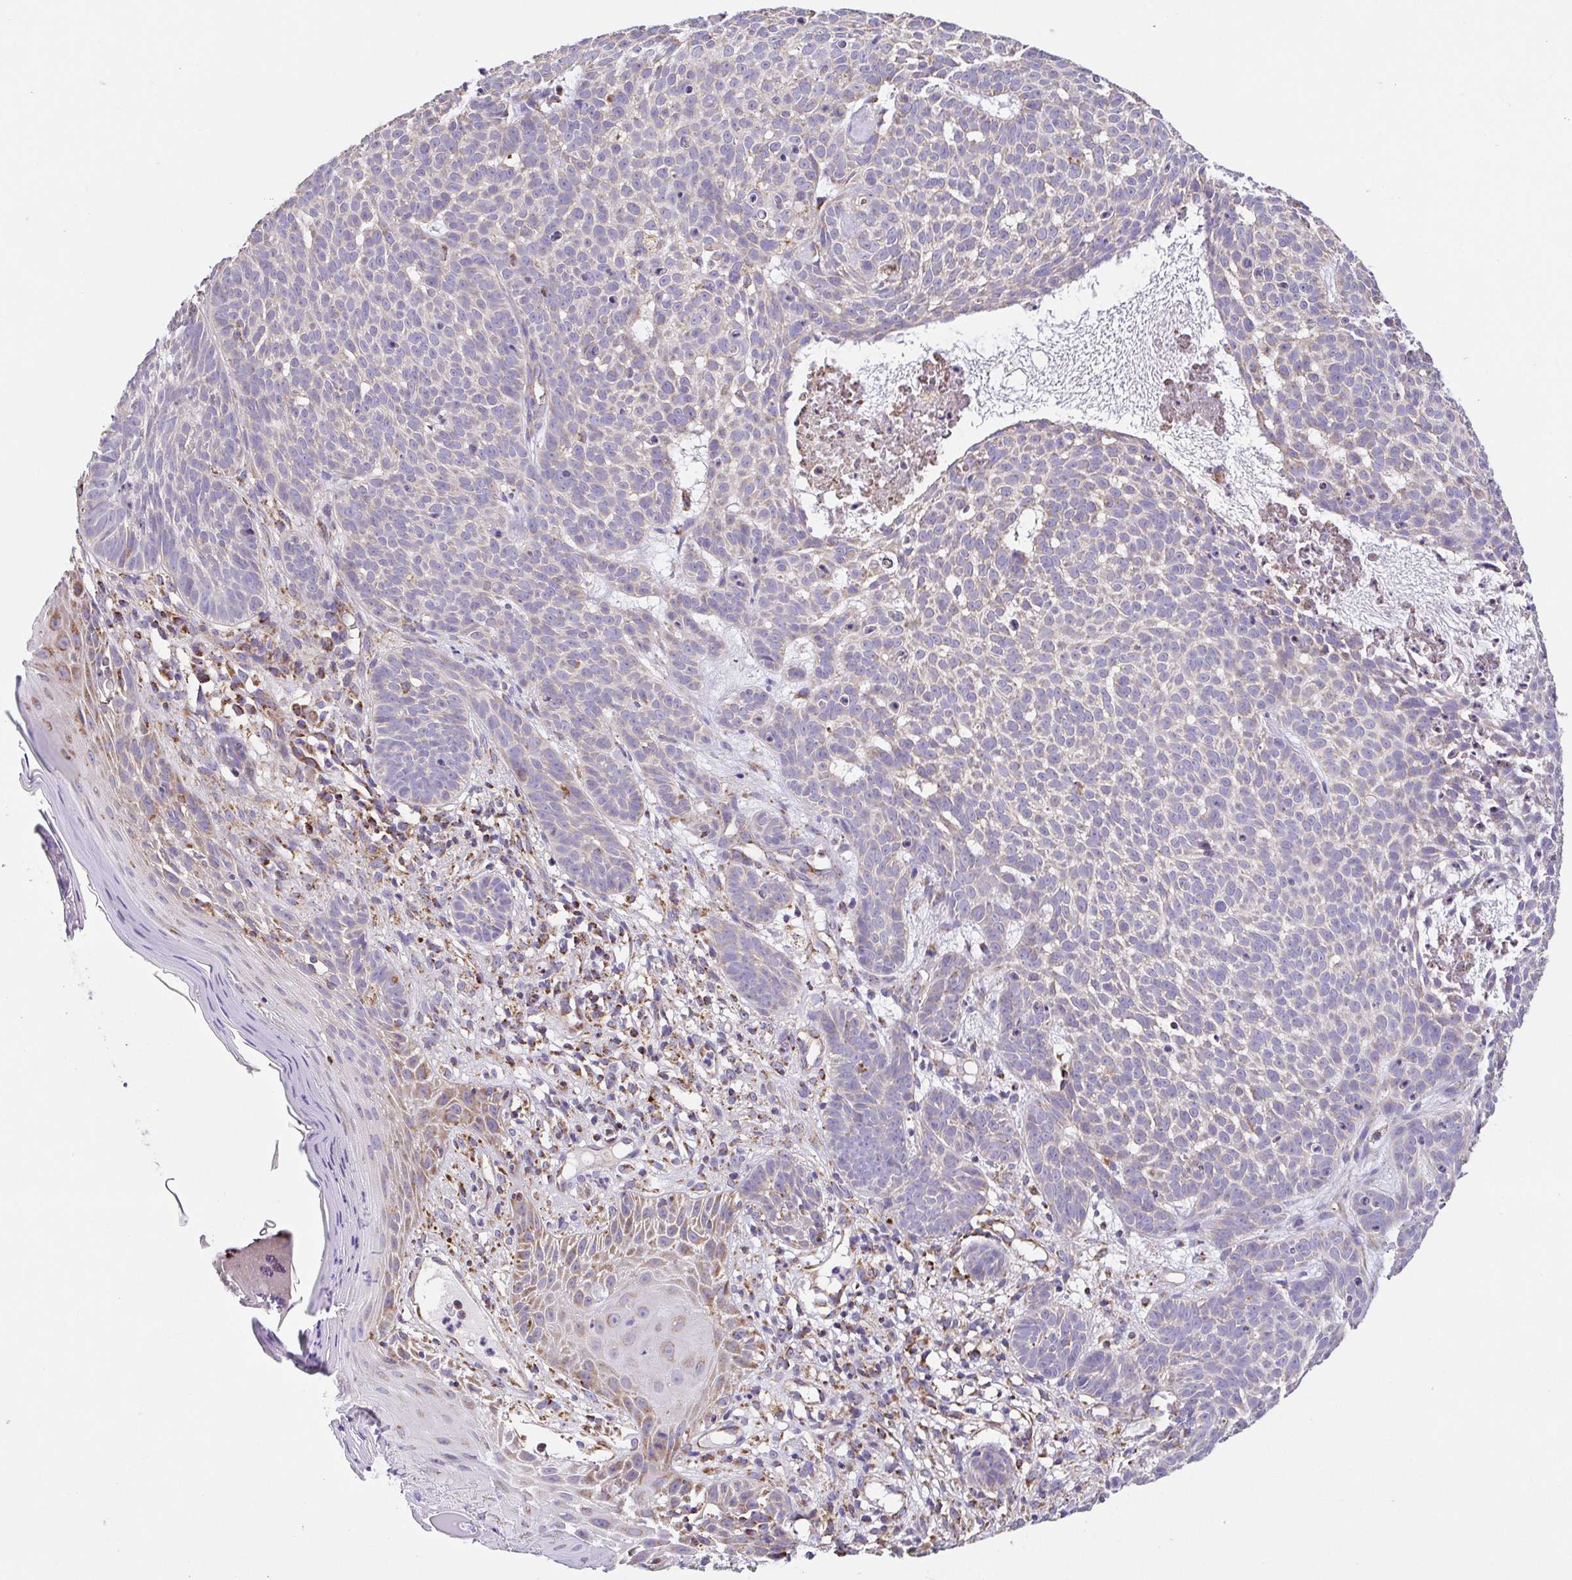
{"staining": {"intensity": "weak", "quantity": "<25%", "location": "cytoplasmic/membranous"}, "tissue": "skin cancer", "cell_type": "Tumor cells", "image_type": "cancer", "snomed": [{"axis": "morphology", "description": "Basal cell carcinoma"}, {"axis": "topography", "description": "Skin"}], "caption": "DAB immunohistochemical staining of human basal cell carcinoma (skin) displays no significant expression in tumor cells.", "gene": "GINM1", "patient": {"sex": "male", "age": 90}}